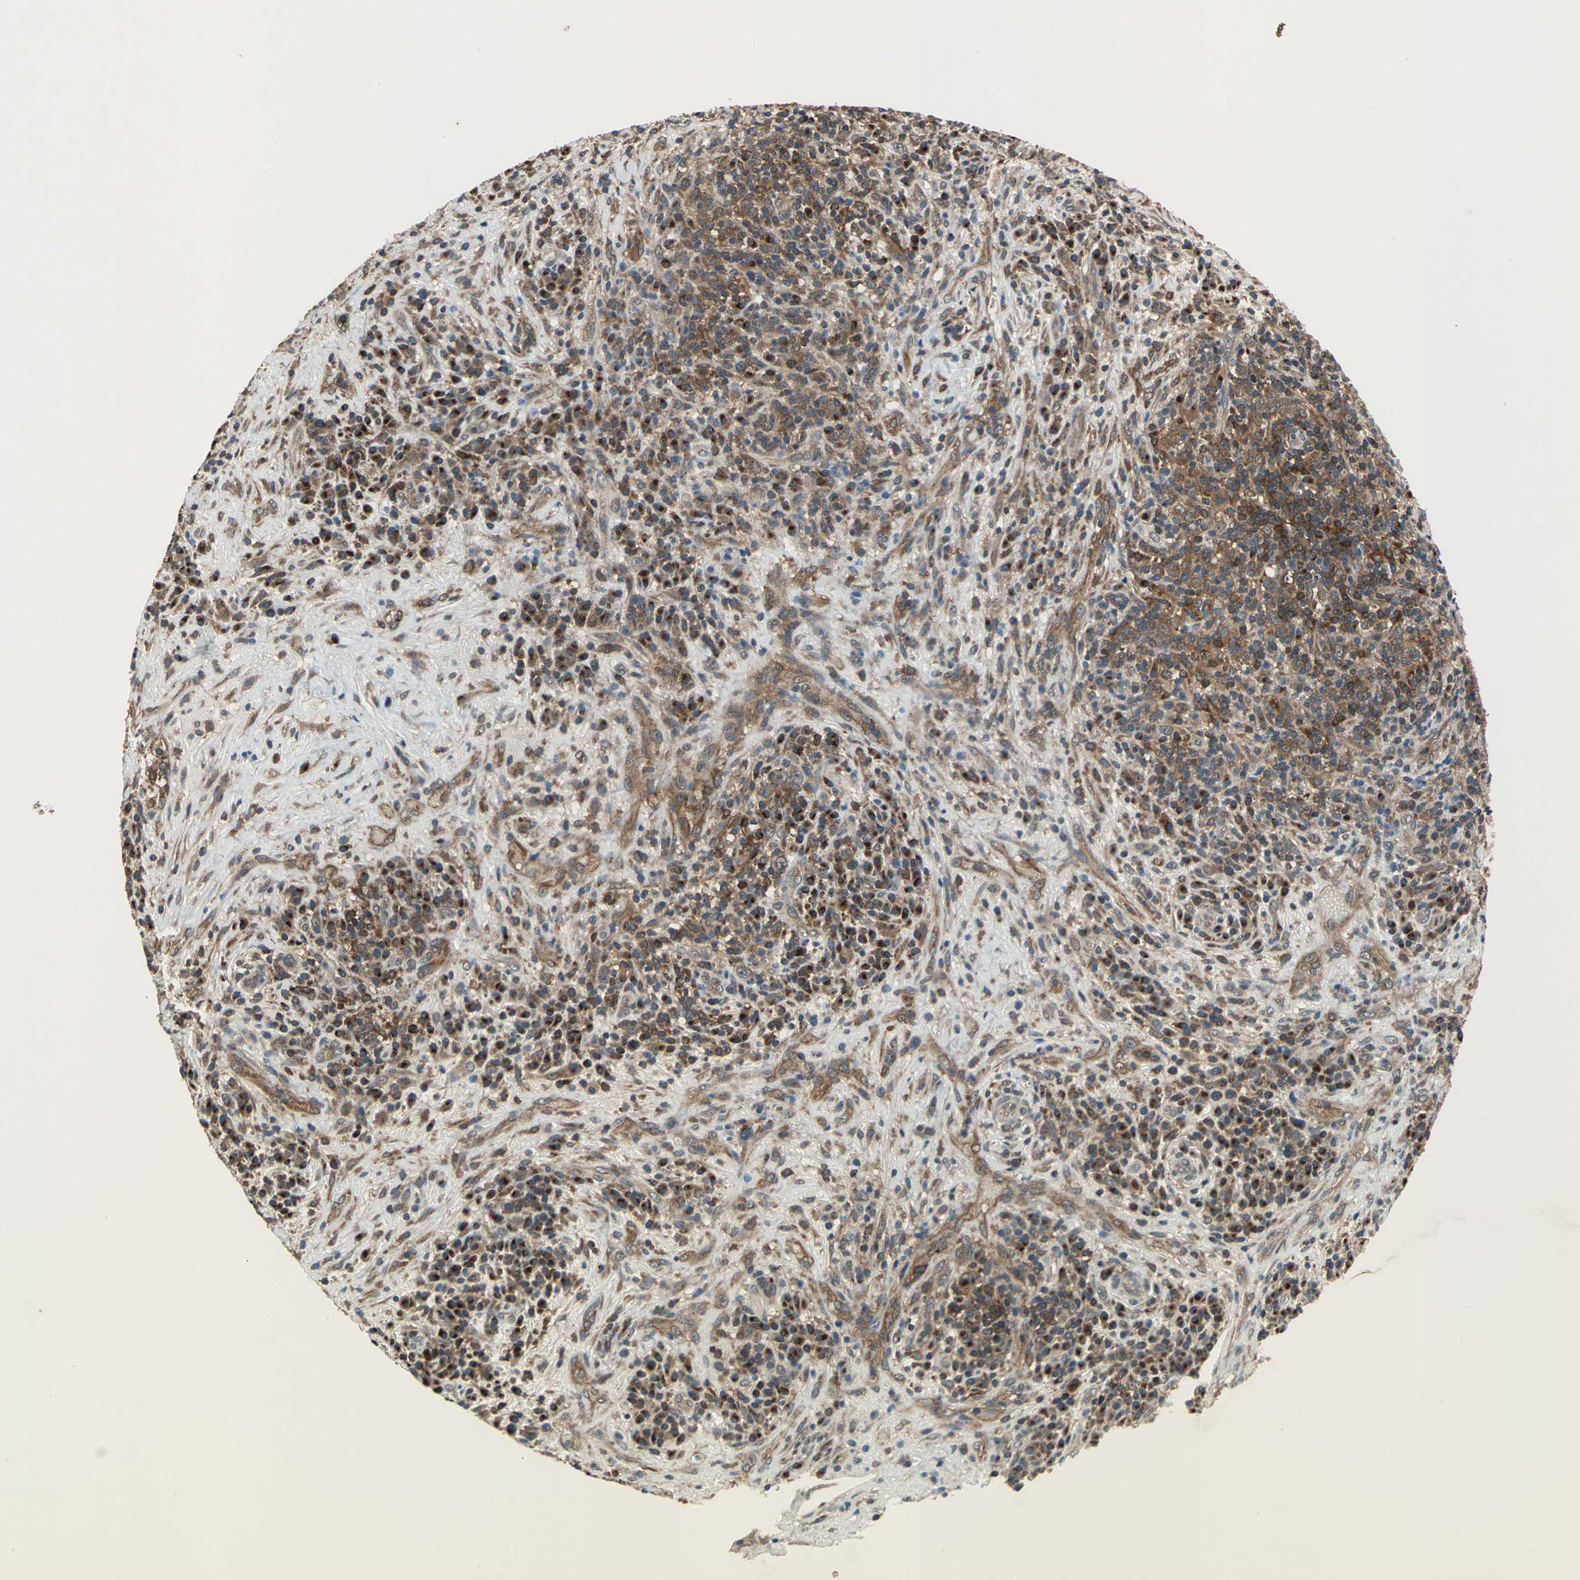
{"staining": {"intensity": "moderate", "quantity": ">75%", "location": "cytoplasmic/membranous"}, "tissue": "lymphoma", "cell_type": "Tumor cells", "image_type": "cancer", "snomed": [{"axis": "morphology", "description": "Hodgkin's disease, NOS"}, {"axis": "topography", "description": "Lymph node"}], "caption": "Tumor cells show medium levels of moderate cytoplasmic/membranous staining in approximately >75% of cells in Hodgkin's disease.", "gene": "NFKBIE", "patient": {"sex": "female", "age": 25}}